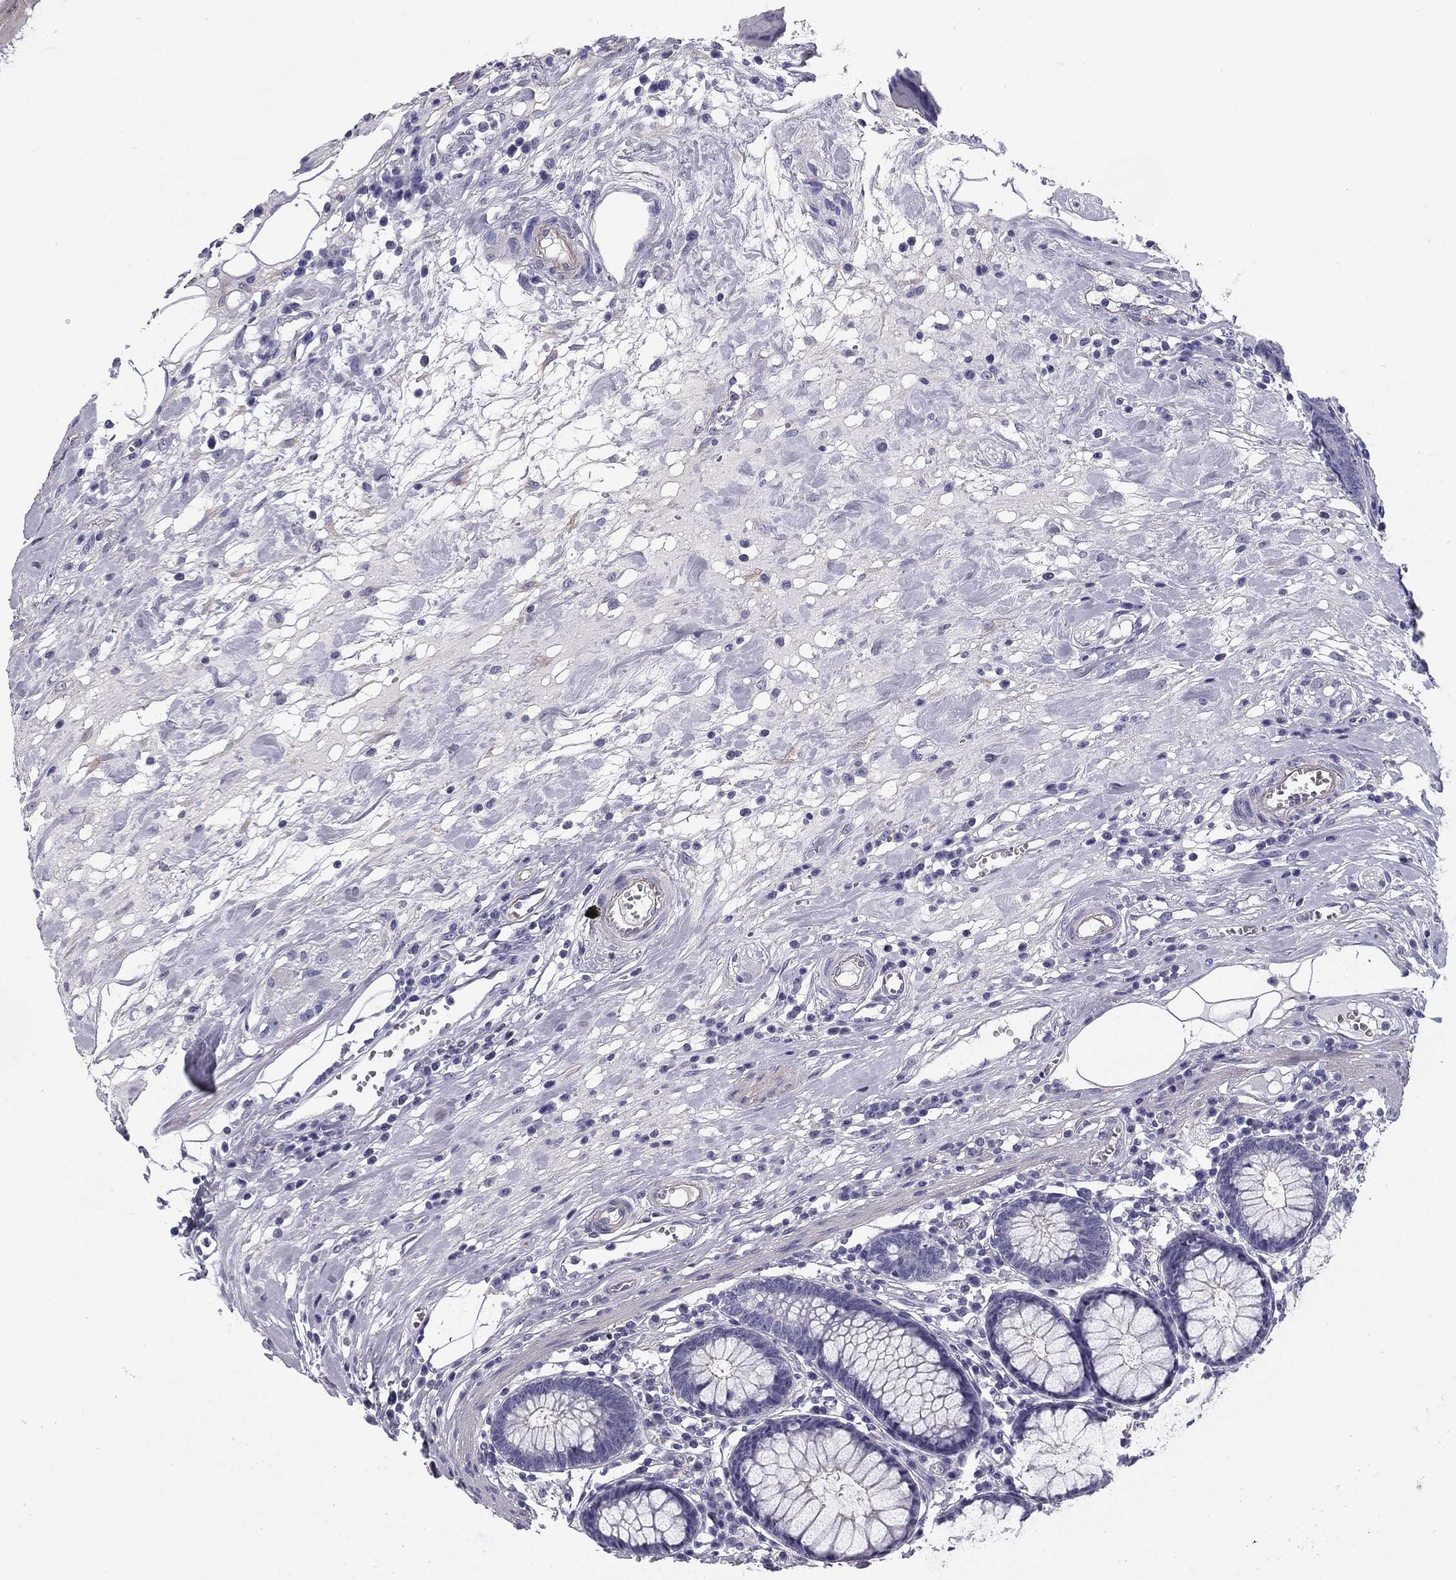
{"staining": {"intensity": "strong", "quantity": "<25%", "location": "cytoplasmic/membranous"}, "tissue": "colon", "cell_type": "Endothelial cells", "image_type": "normal", "snomed": [{"axis": "morphology", "description": "Normal tissue, NOS"}, {"axis": "topography", "description": "Colon"}], "caption": "Endothelial cells reveal medium levels of strong cytoplasmic/membranous expression in approximately <25% of cells in benign human colon. (IHC, brightfield microscopy, high magnification).", "gene": "FLNC", "patient": {"sex": "male", "age": 65}}